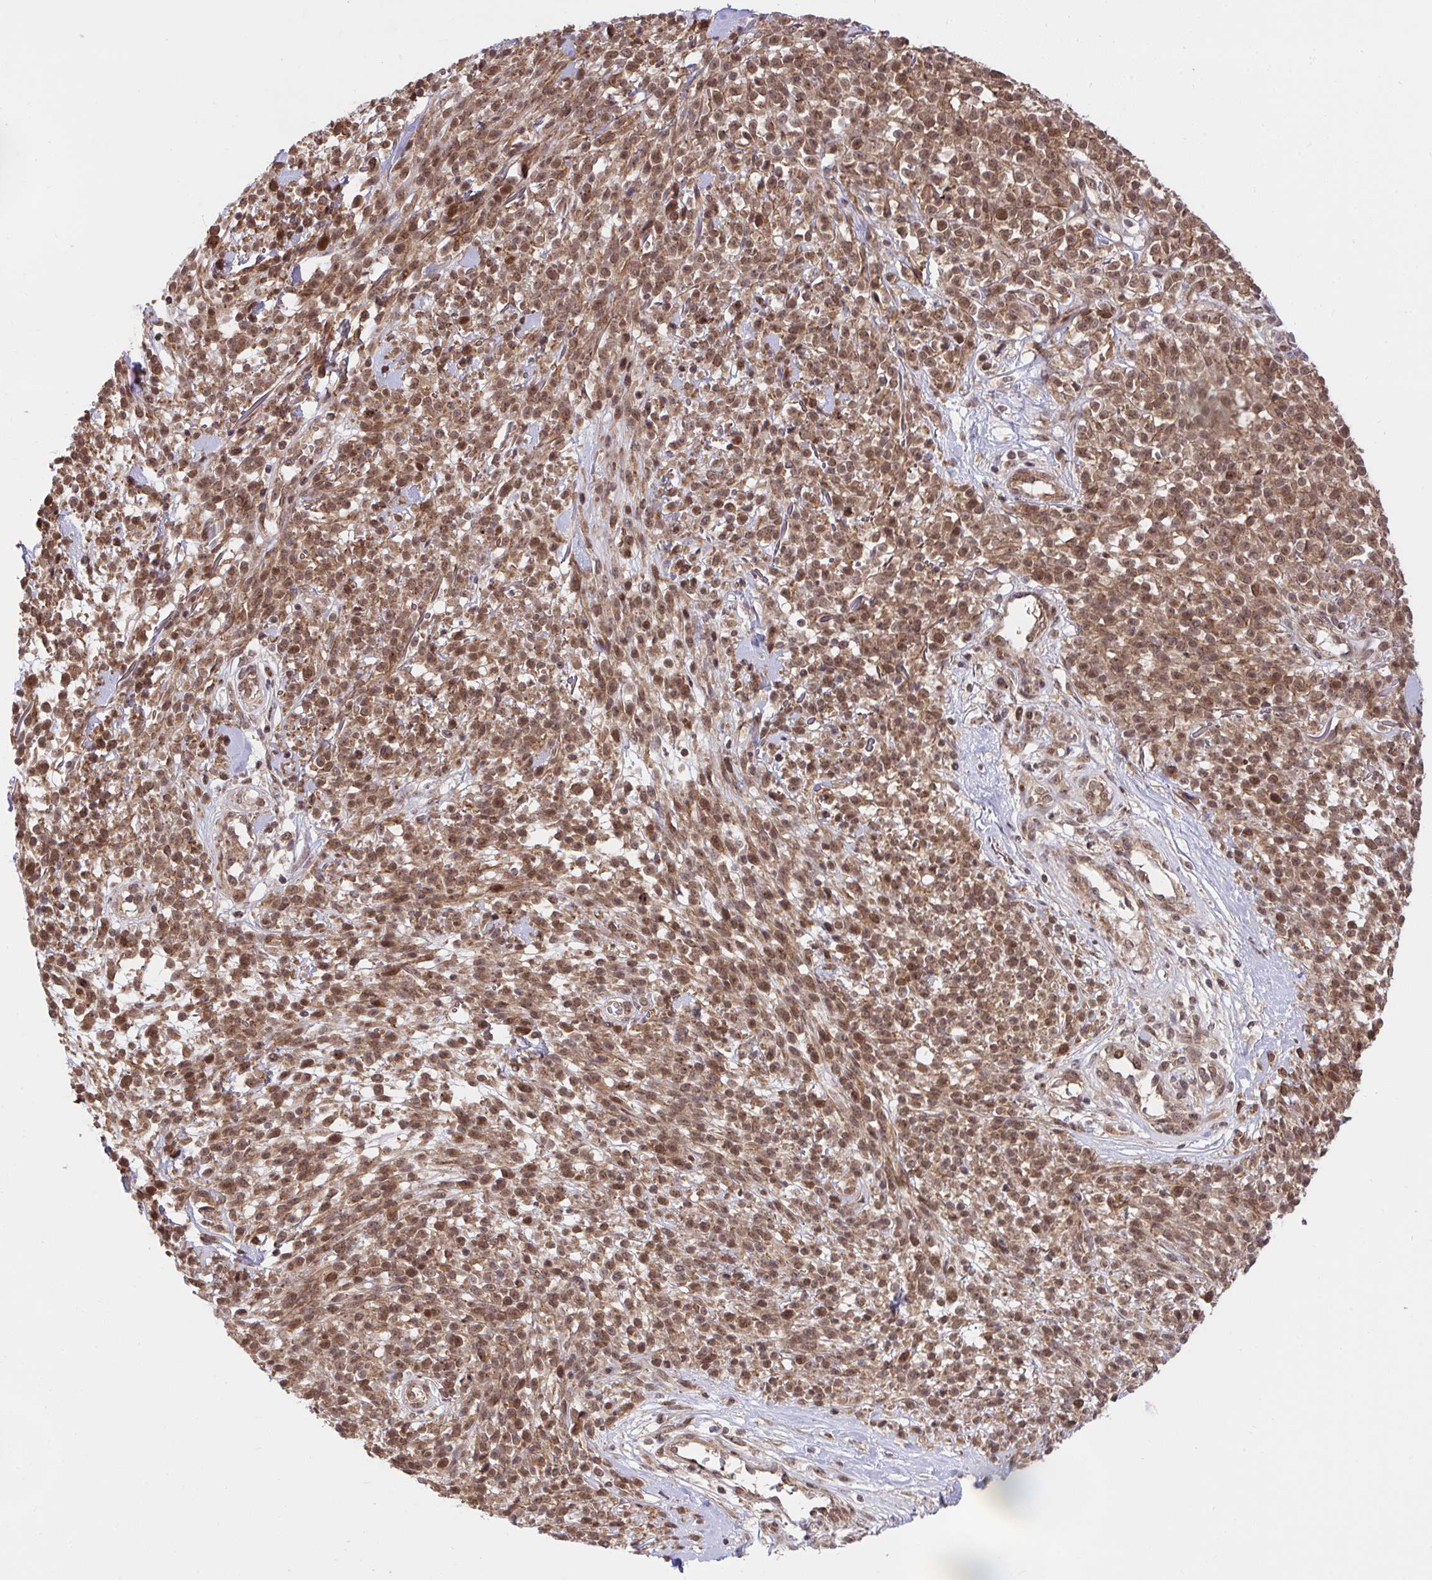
{"staining": {"intensity": "moderate", "quantity": ">75%", "location": "cytoplasmic/membranous"}, "tissue": "melanoma", "cell_type": "Tumor cells", "image_type": "cancer", "snomed": [{"axis": "morphology", "description": "Malignant melanoma, NOS"}, {"axis": "topography", "description": "Skin"}, {"axis": "topography", "description": "Skin of trunk"}], "caption": "Human melanoma stained with a brown dye shows moderate cytoplasmic/membranous positive expression in about >75% of tumor cells.", "gene": "ERI1", "patient": {"sex": "male", "age": 74}}